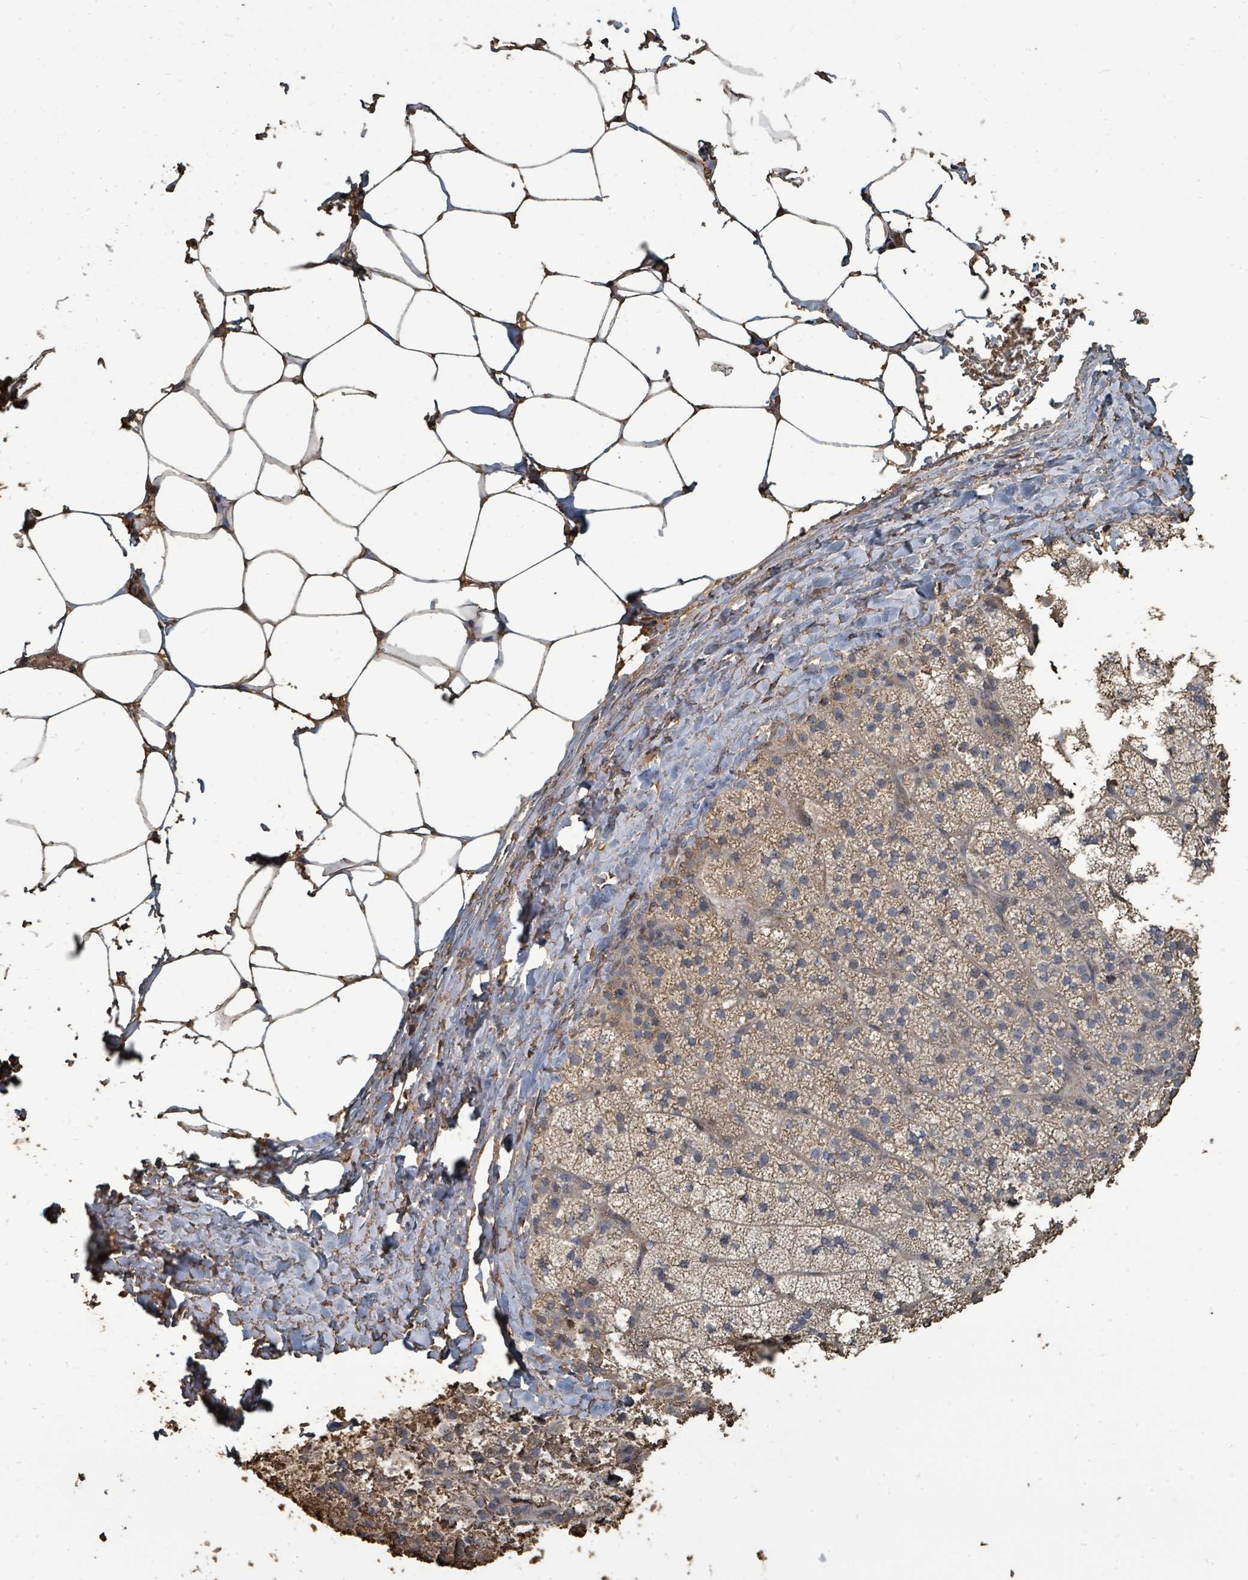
{"staining": {"intensity": "moderate", "quantity": ">75%", "location": "cytoplasmic/membranous"}, "tissue": "adrenal gland", "cell_type": "Glandular cells", "image_type": "normal", "snomed": [{"axis": "morphology", "description": "Normal tissue, NOS"}, {"axis": "topography", "description": "Adrenal gland"}], "caption": "The photomicrograph demonstrates staining of unremarkable adrenal gland, revealing moderate cytoplasmic/membranous protein expression (brown color) within glandular cells.", "gene": "C6orf52", "patient": {"sex": "female", "age": 58}}